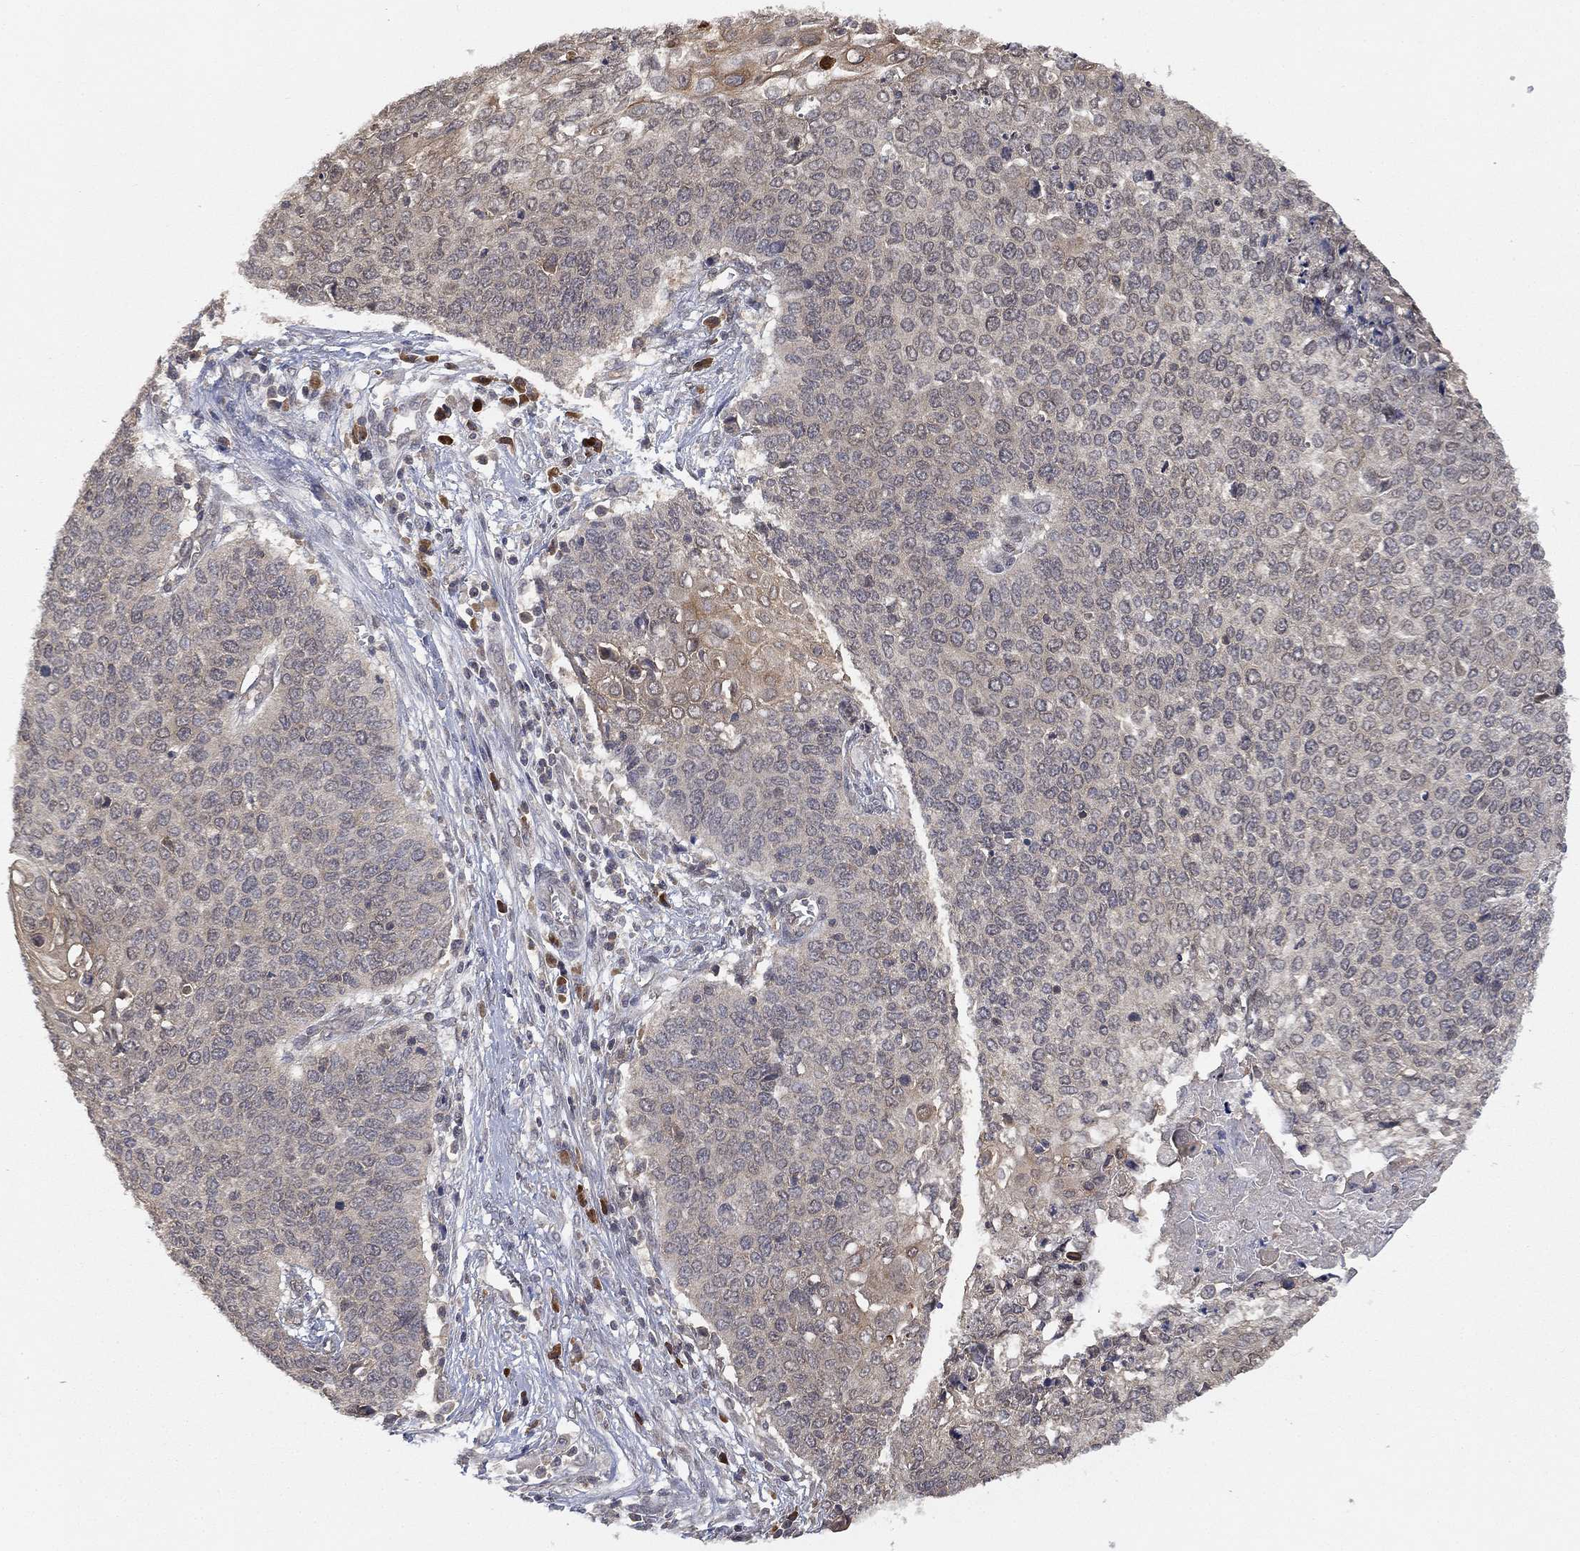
{"staining": {"intensity": "weak", "quantity": "<25%", "location": "cytoplasmic/membranous"}, "tissue": "cervical cancer", "cell_type": "Tumor cells", "image_type": "cancer", "snomed": [{"axis": "morphology", "description": "Squamous cell carcinoma, NOS"}, {"axis": "topography", "description": "Cervix"}], "caption": "Tumor cells are negative for protein expression in human cervical cancer.", "gene": "UBA5", "patient": {"sex": "female", "age": 39}}